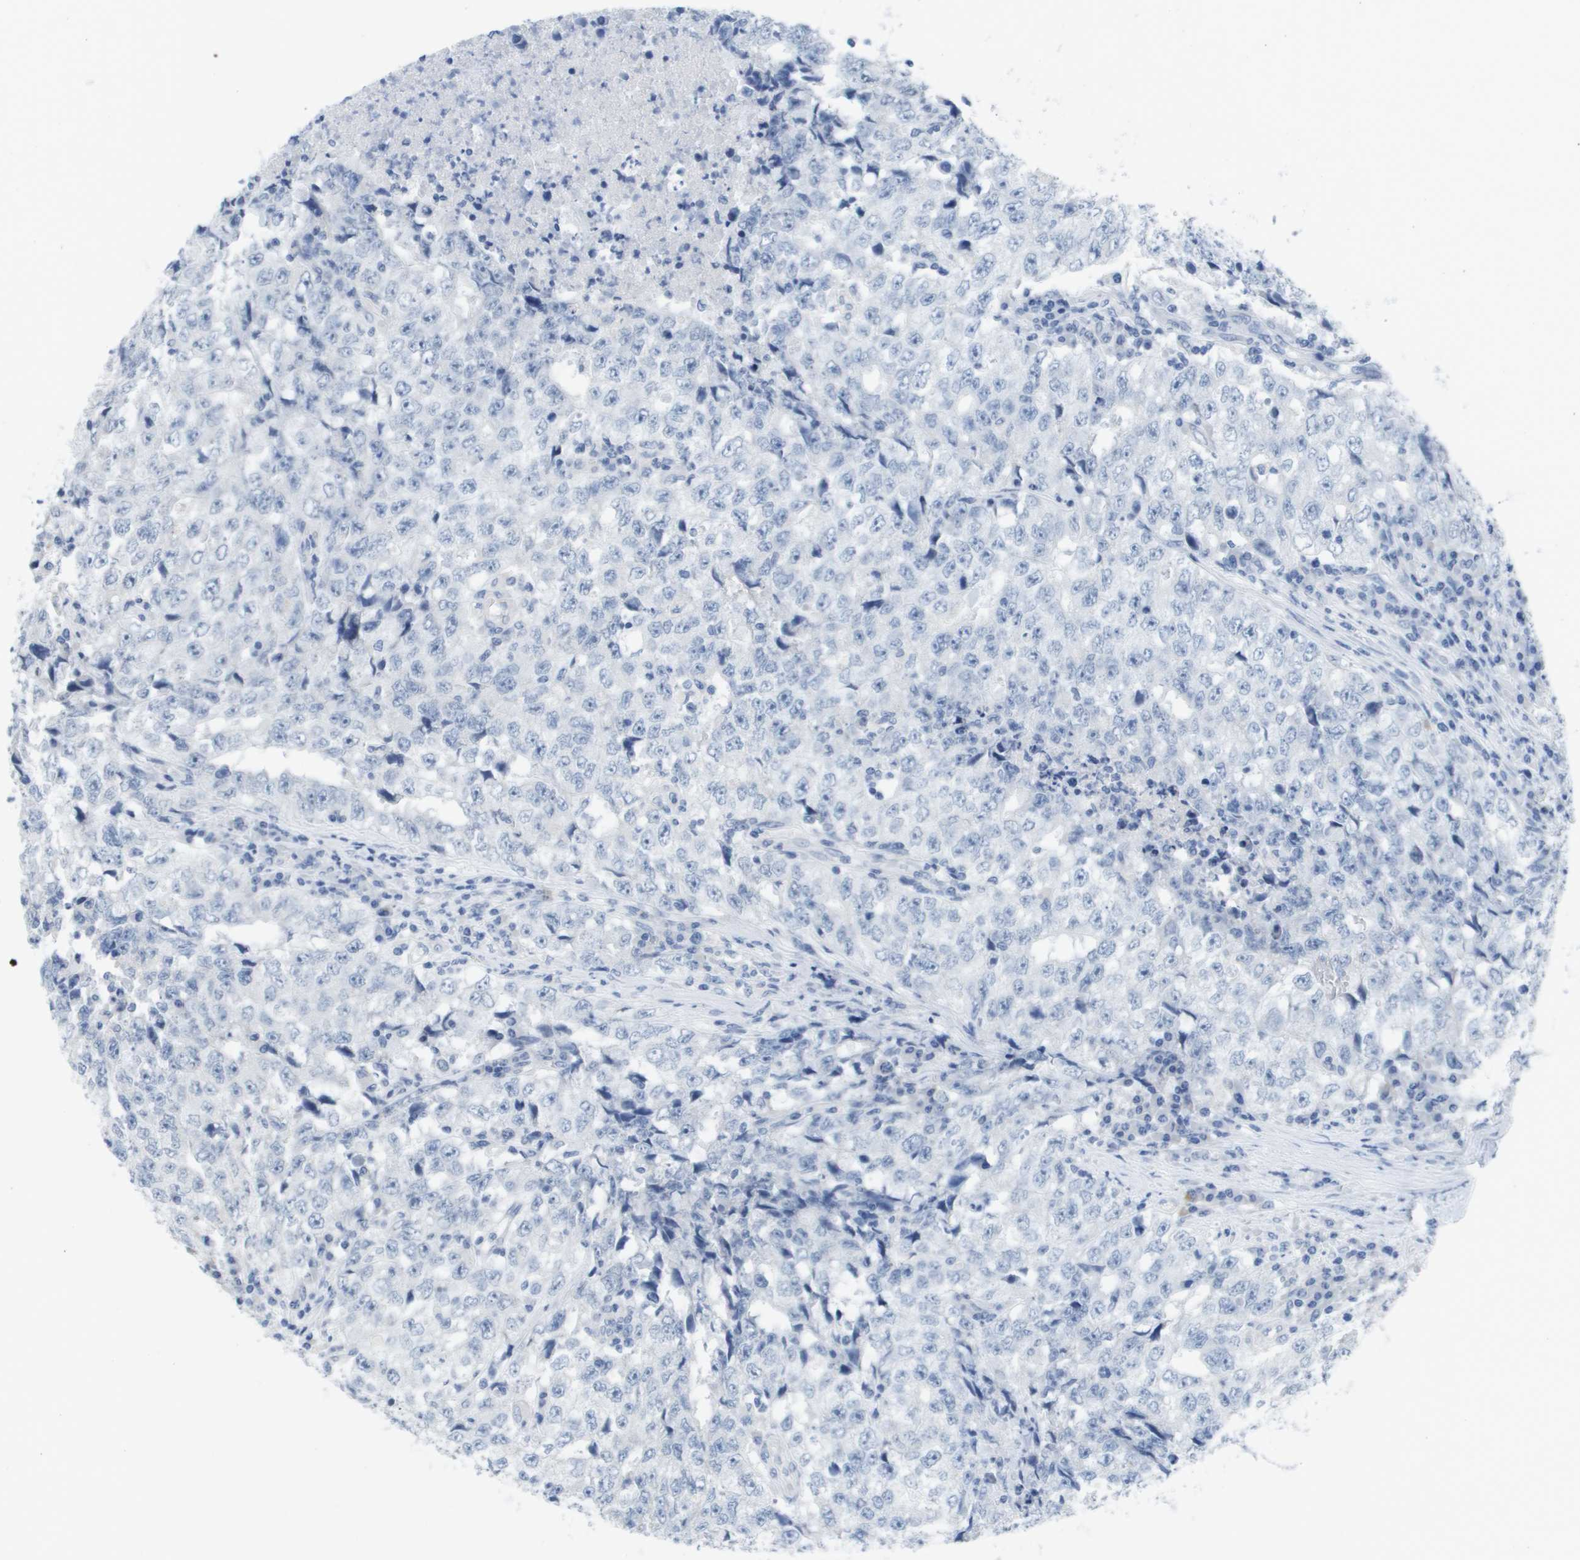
{"staining": {"intensity": "negative", "quantity": "none", "location": "none"}, "tissue": "testis cancer", "cell_type": "Tumor cells", "image_type": "cancer", "snomed": [{"axis": "morphology", "description": "Necrosis, NOS"}, {"axis": "morphology", "description": "Carcinoma, Embryonal, NOS"}, {"axis": "topography", "description": "Testis"}], "caption": "Tumor cells are negative for protein expression in human embryonal carcinoma (testis).", "gene": "PDE4A", "patient": {"sex": "male", "age": 19}}